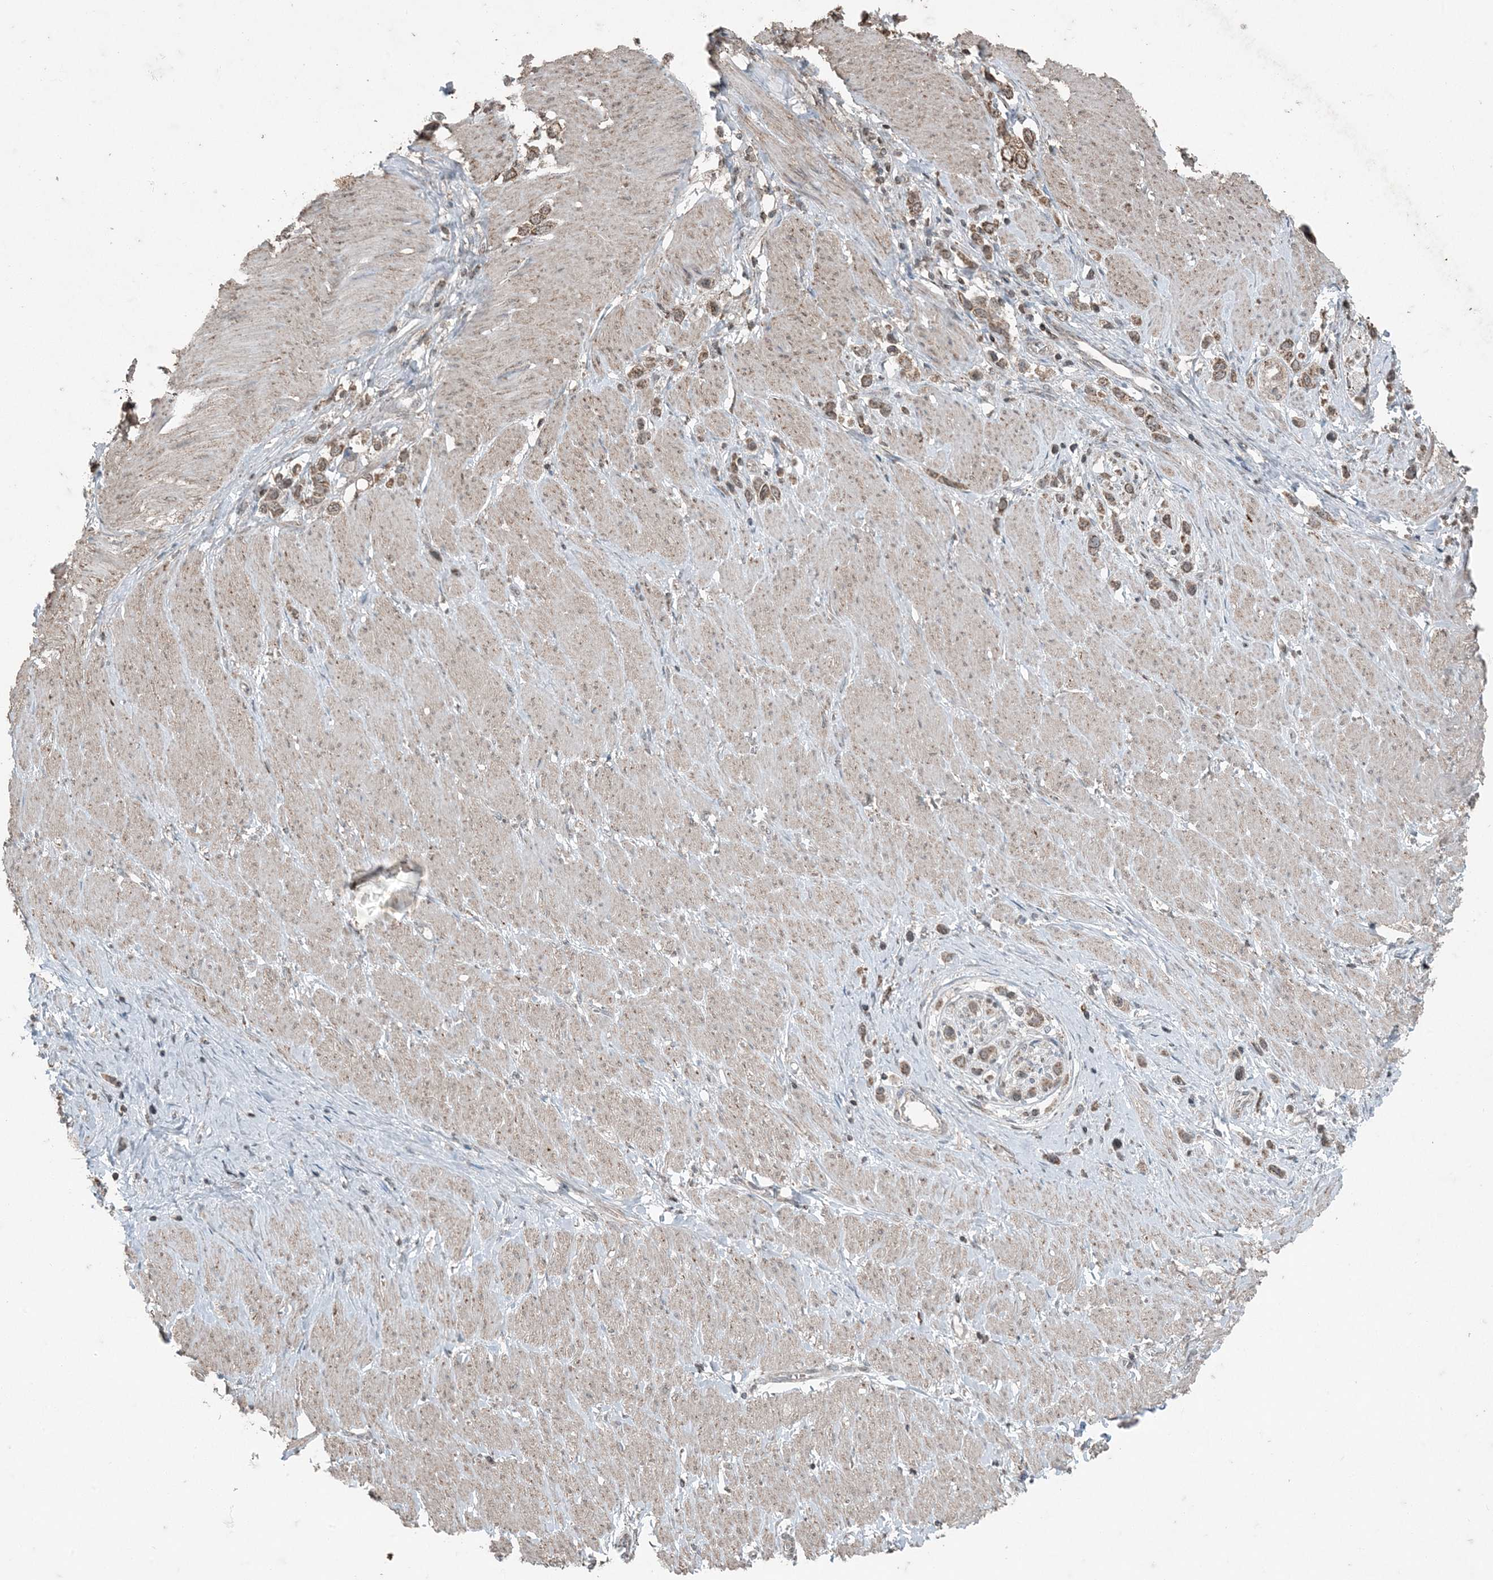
{"staining": {"intensity": "moderate", "quantity": ">75%", "location": "cytoplasmic/membranous"}, "tissue": "stomach cancer", "cell_type": "Tumor cells", "image_type": "cancer", "snomed": [{"axis": "morphology", "description": "Normal tissue, NOS"}, {"axis": "morphology", "description": "Adenocarcinoma, NOS"}, {"axis": "topography", "description": "Stomach, upper"}, {"axis": "topography", "description": "Stomach"}], "caption": "A high-resolution image shows IHC staining of stomach cancer (adenocarcinoma), which displays moderate cytoplasmic/membranous positivity in about >75% of tumor cells. (brown staining indicates protein expression, while blue staining denotes nuclei).", "gene": "GNL1", "patient": {"sex": "female", "age": 65}}